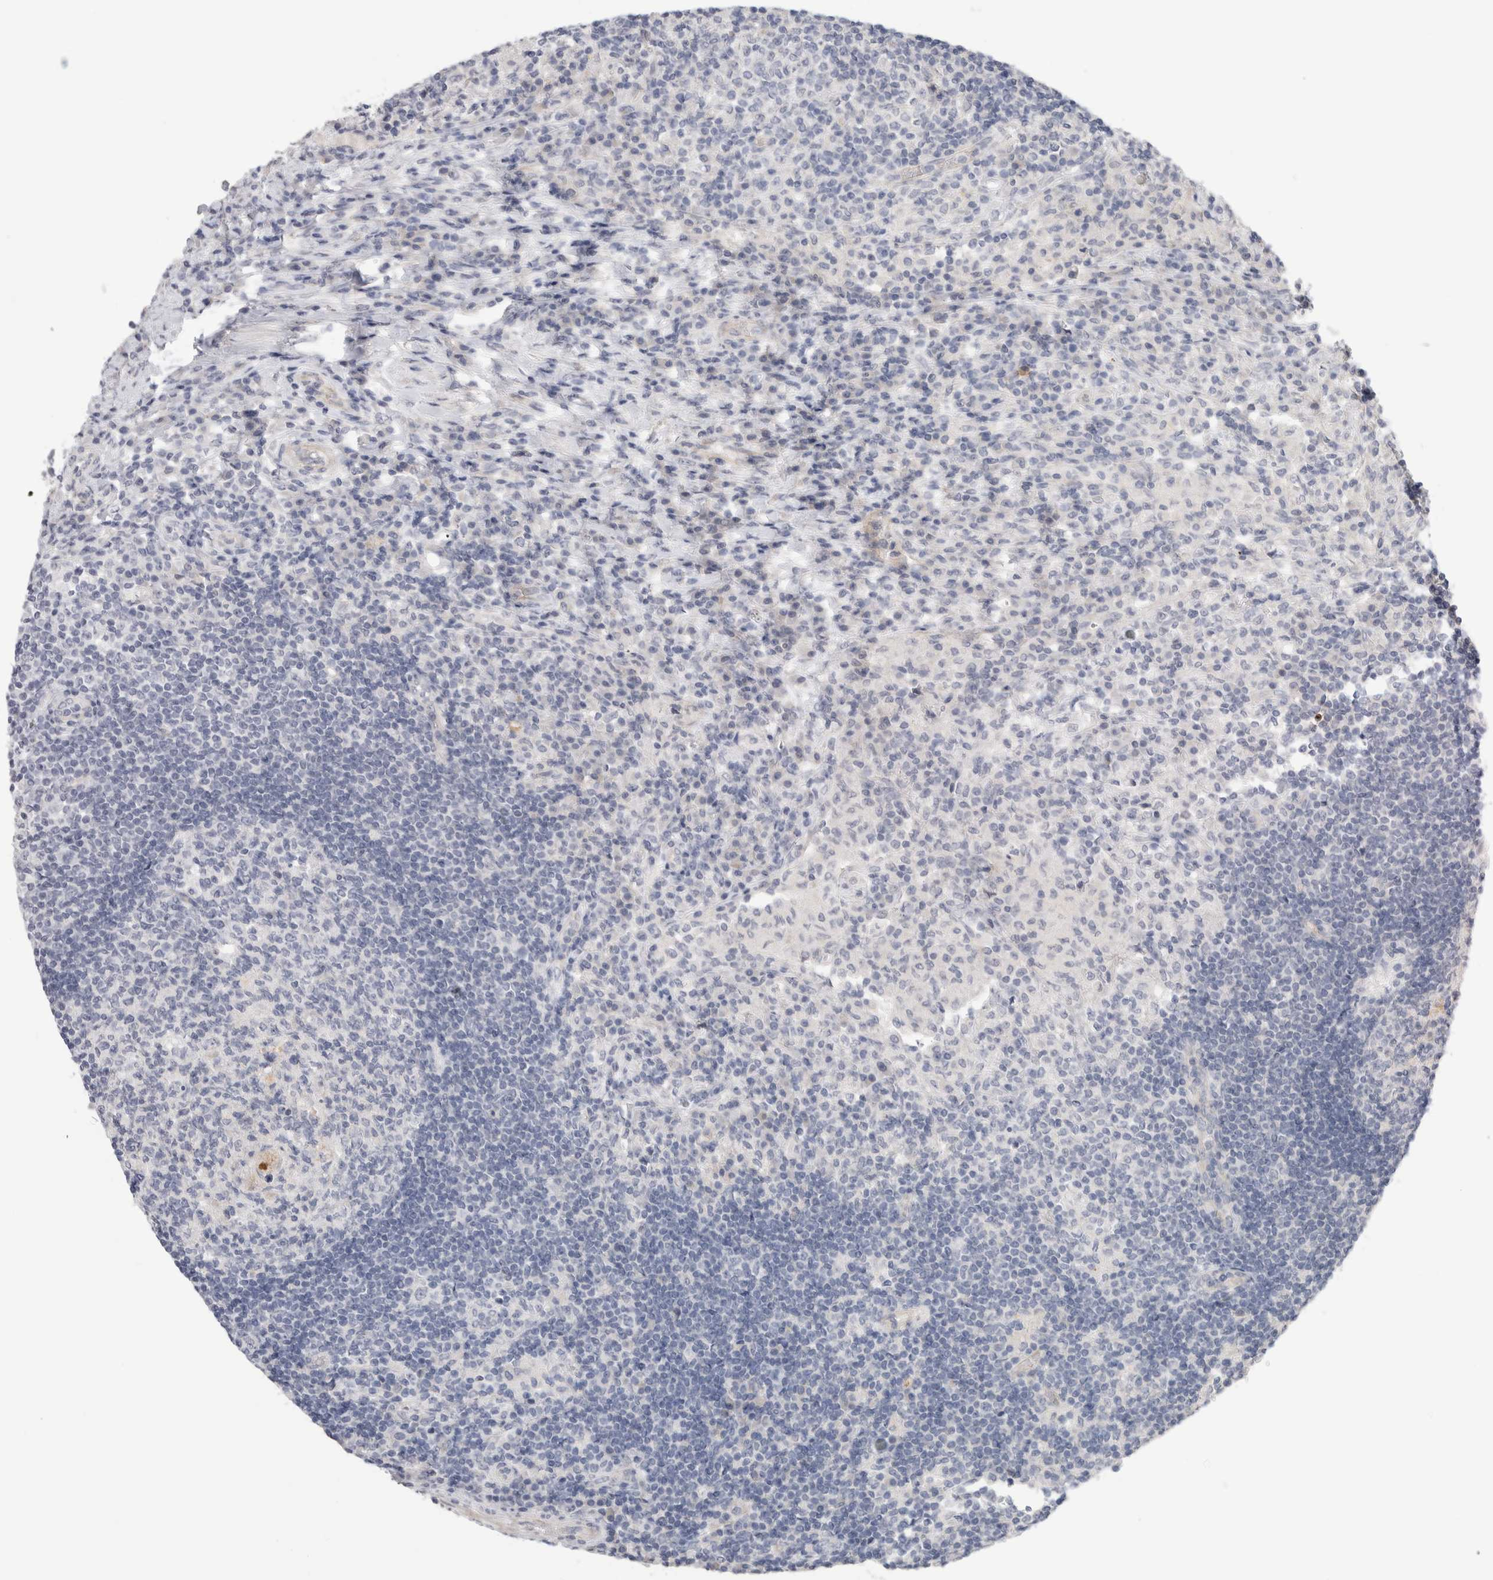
{"staining": {"intensity": "negative", "quantity": "none", "location": "none"}, "tissue": "lymph node", "cell_type": "Germinal center cells", "image_type": "normal", "snomed": [{"axis": "morphology", "description": "Normal tissue, NOS"}, {"axis": "topography", "description": "Lymph node"}], "caption": "Benign lymph node was stained to show a protein in brown. There is no significant positivity in germinal center cells. Brightfield microscopy of immunohistochemistry stained with DAB (3,3'-diaminobenzidine) (brown) and hematoxylin (blue), captured at high magnification.", "gene": "AFP", "patient": {"sex": "female", "age": 53}}